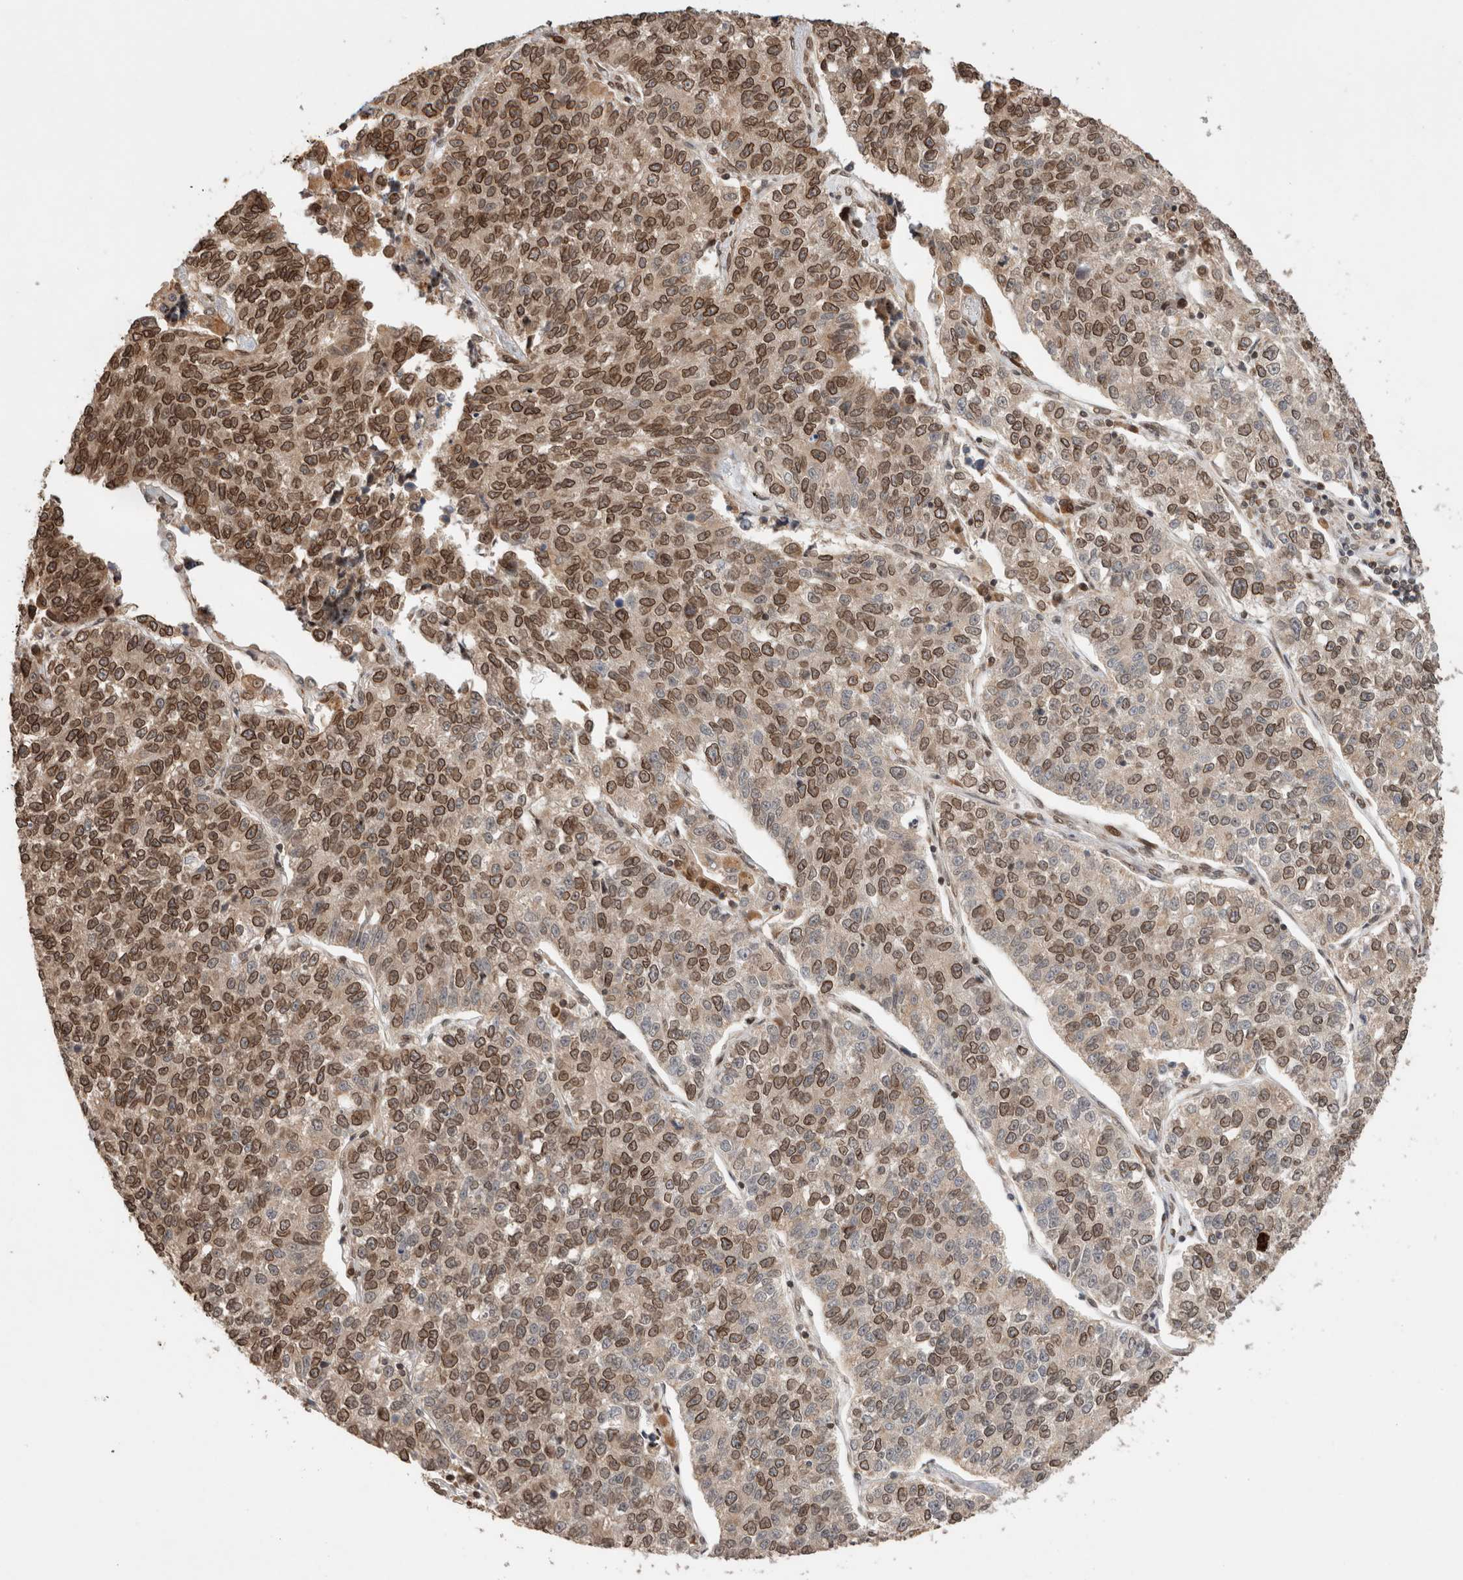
{"staining": {"intensity": "strong", "quantity": ">75%", "location": "cytoplasmic/membranous,nuclear"}, "tissue": "lung cancer", "cell_type": "Tumor cells", "image_type": "cancer", "snomed": [{"axis": "morphology", "description": "Adenocarcinoma, NOS"}, {"axis": "topography", "description": "Lung"}], "caption": "Tumor cells reveal strong cytoplasmic/membranous and nuclear positivity in about >75% of cells in lung adenocarcinoma.", "gene": "TPR", "patient": {"sex": "male", "age": 49}}